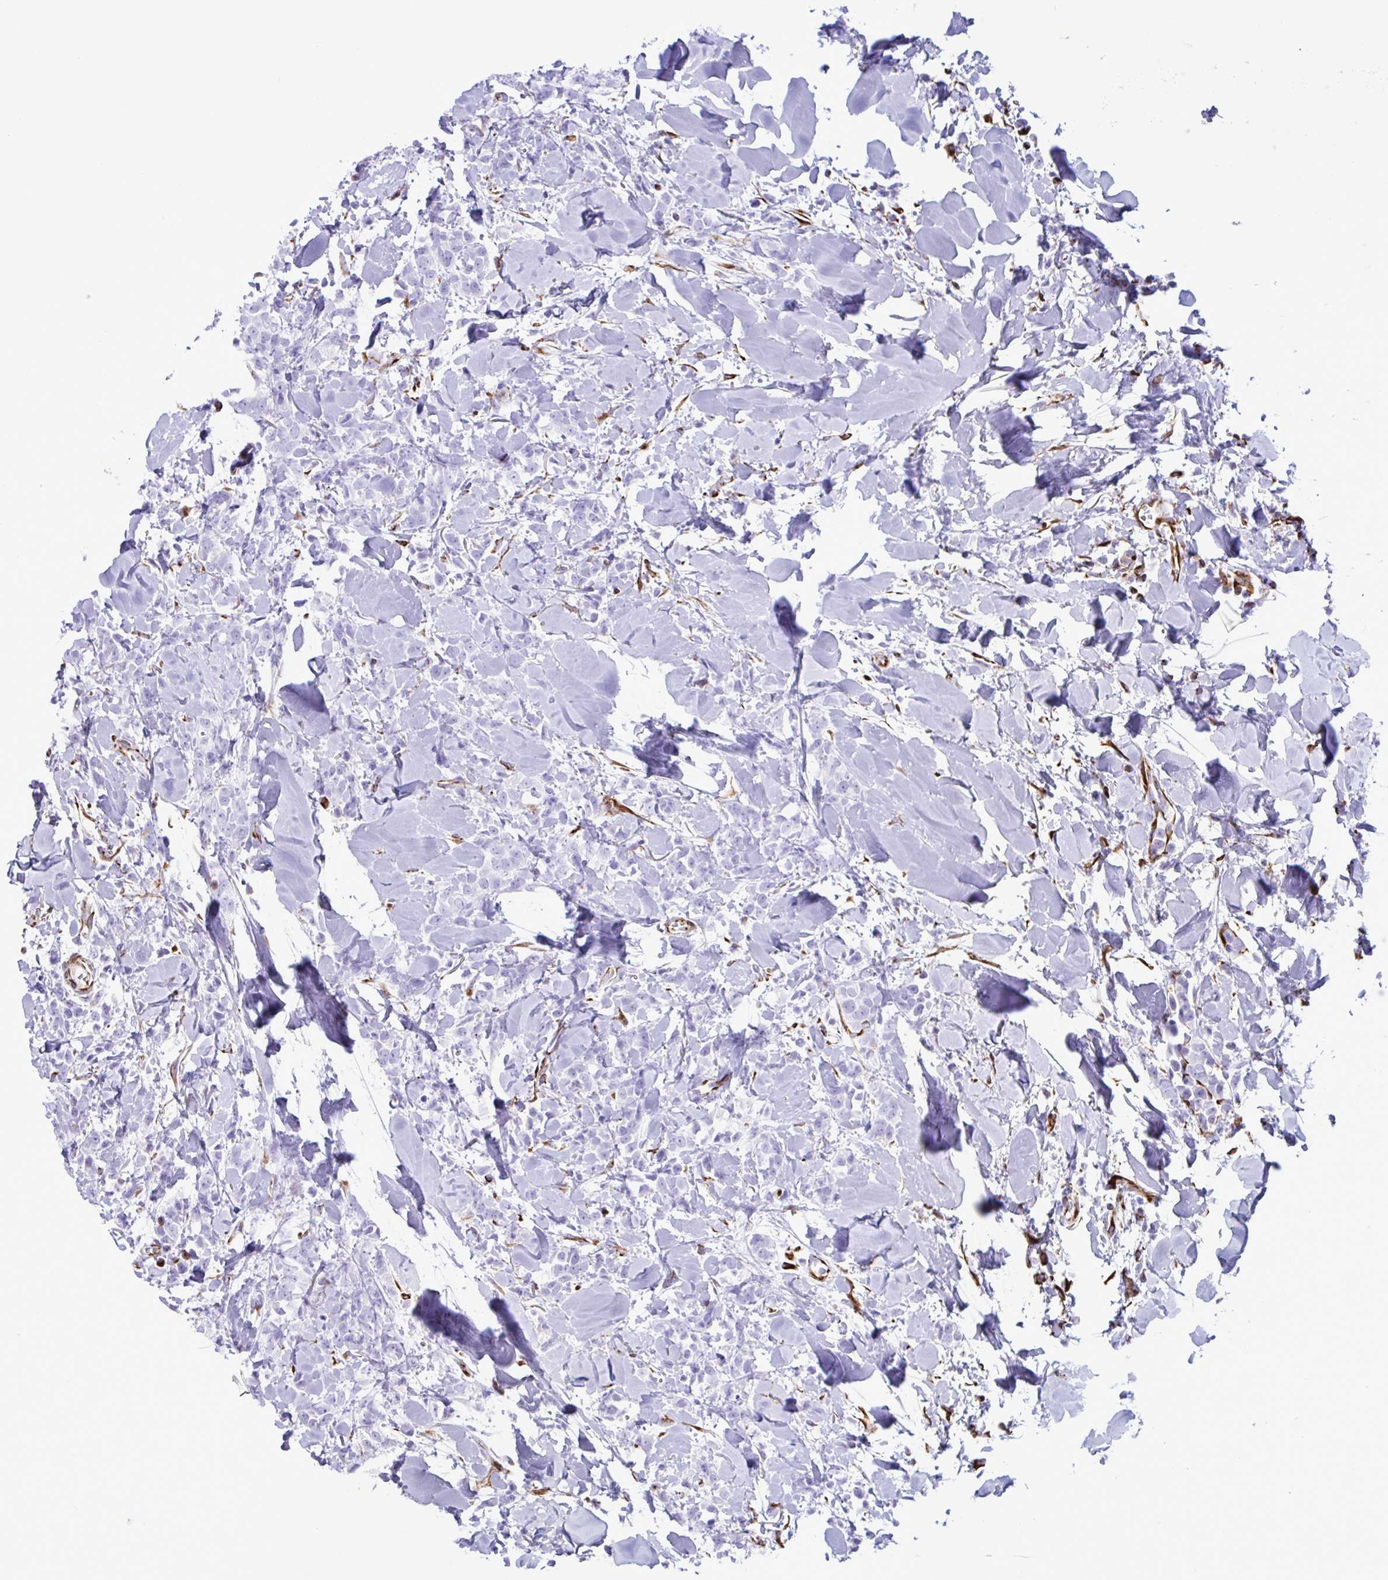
{"staining": {"intensity": "negative", "quantity": "none", "location": "none"}, "tissue": "breast cancer", "cell_type": "Tumor cells", "image_type": "cancer", "snomed": [{"axis": "morphology", "description": "Lobular carcinoma"}, {"axis": "topography", "description": "Breast"}], "caption": "This is an IHC photomicrograph of breast lobular carcinoma. There is no staining in tumor cells.", "gene": "SMAD5", "patient": {"sex": "female", "age": 91}}